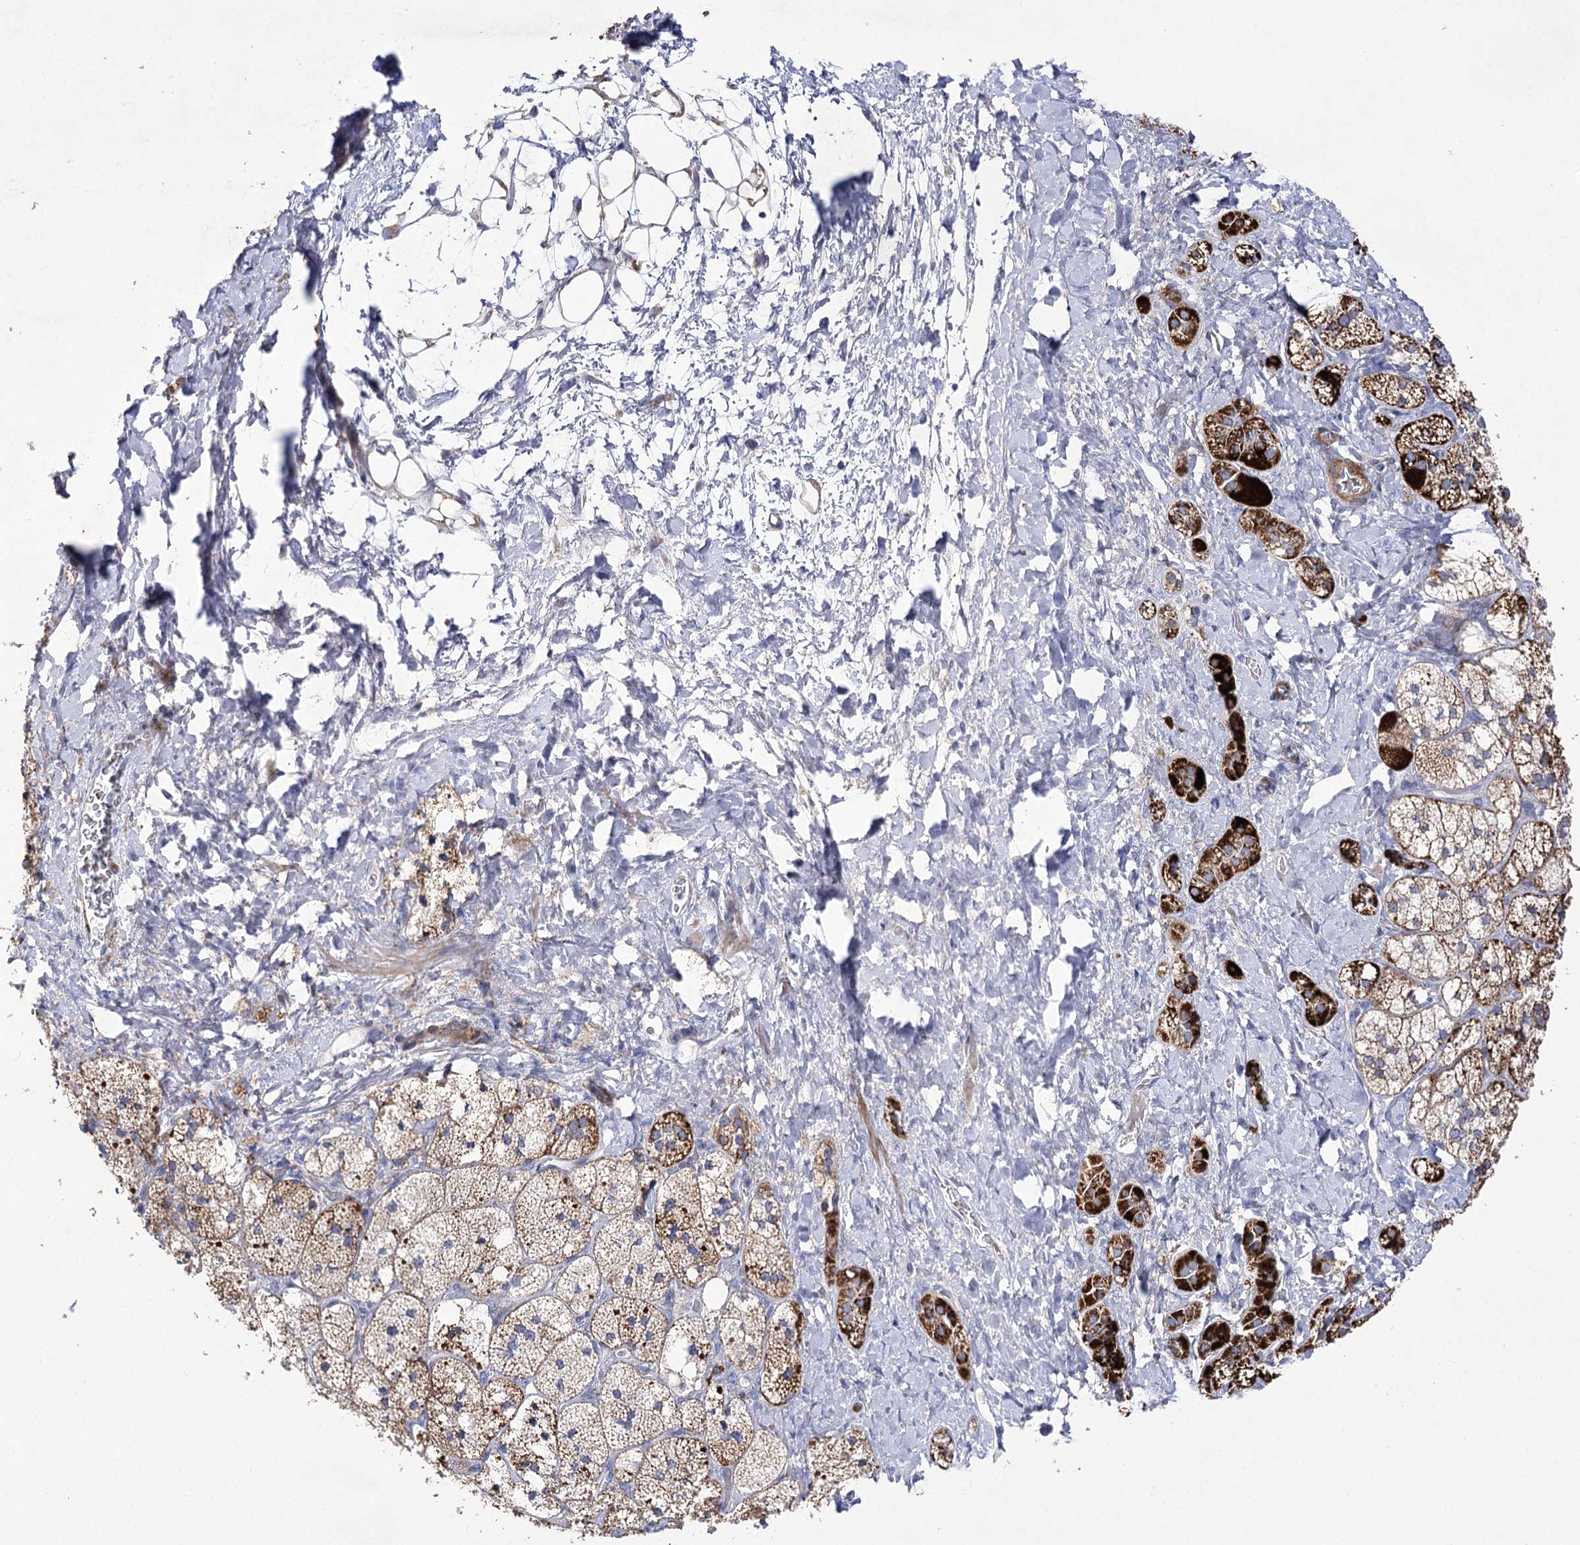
{"staining": {"intensity": "strong", "quantity": "25%-75%", "location": "cytoplasmic/membranous"}, "tissue": "adrenal gland", "cell_type": "Glandular cells", "image_type": "normal", "snomed": [{"axis": "morphology", "description": "Normal tissue, NOS"}, {"axis": "topography", "description": "Adrenal gland"}], "caption": "IHC of unremarkable human adrenal gland exhibits high levels of strong cytoplasmic/membranous positivity in approximately 25%-75% of glandular cells.", "gene": "COX15", "patient": {"sex": "male", "age": 61}}